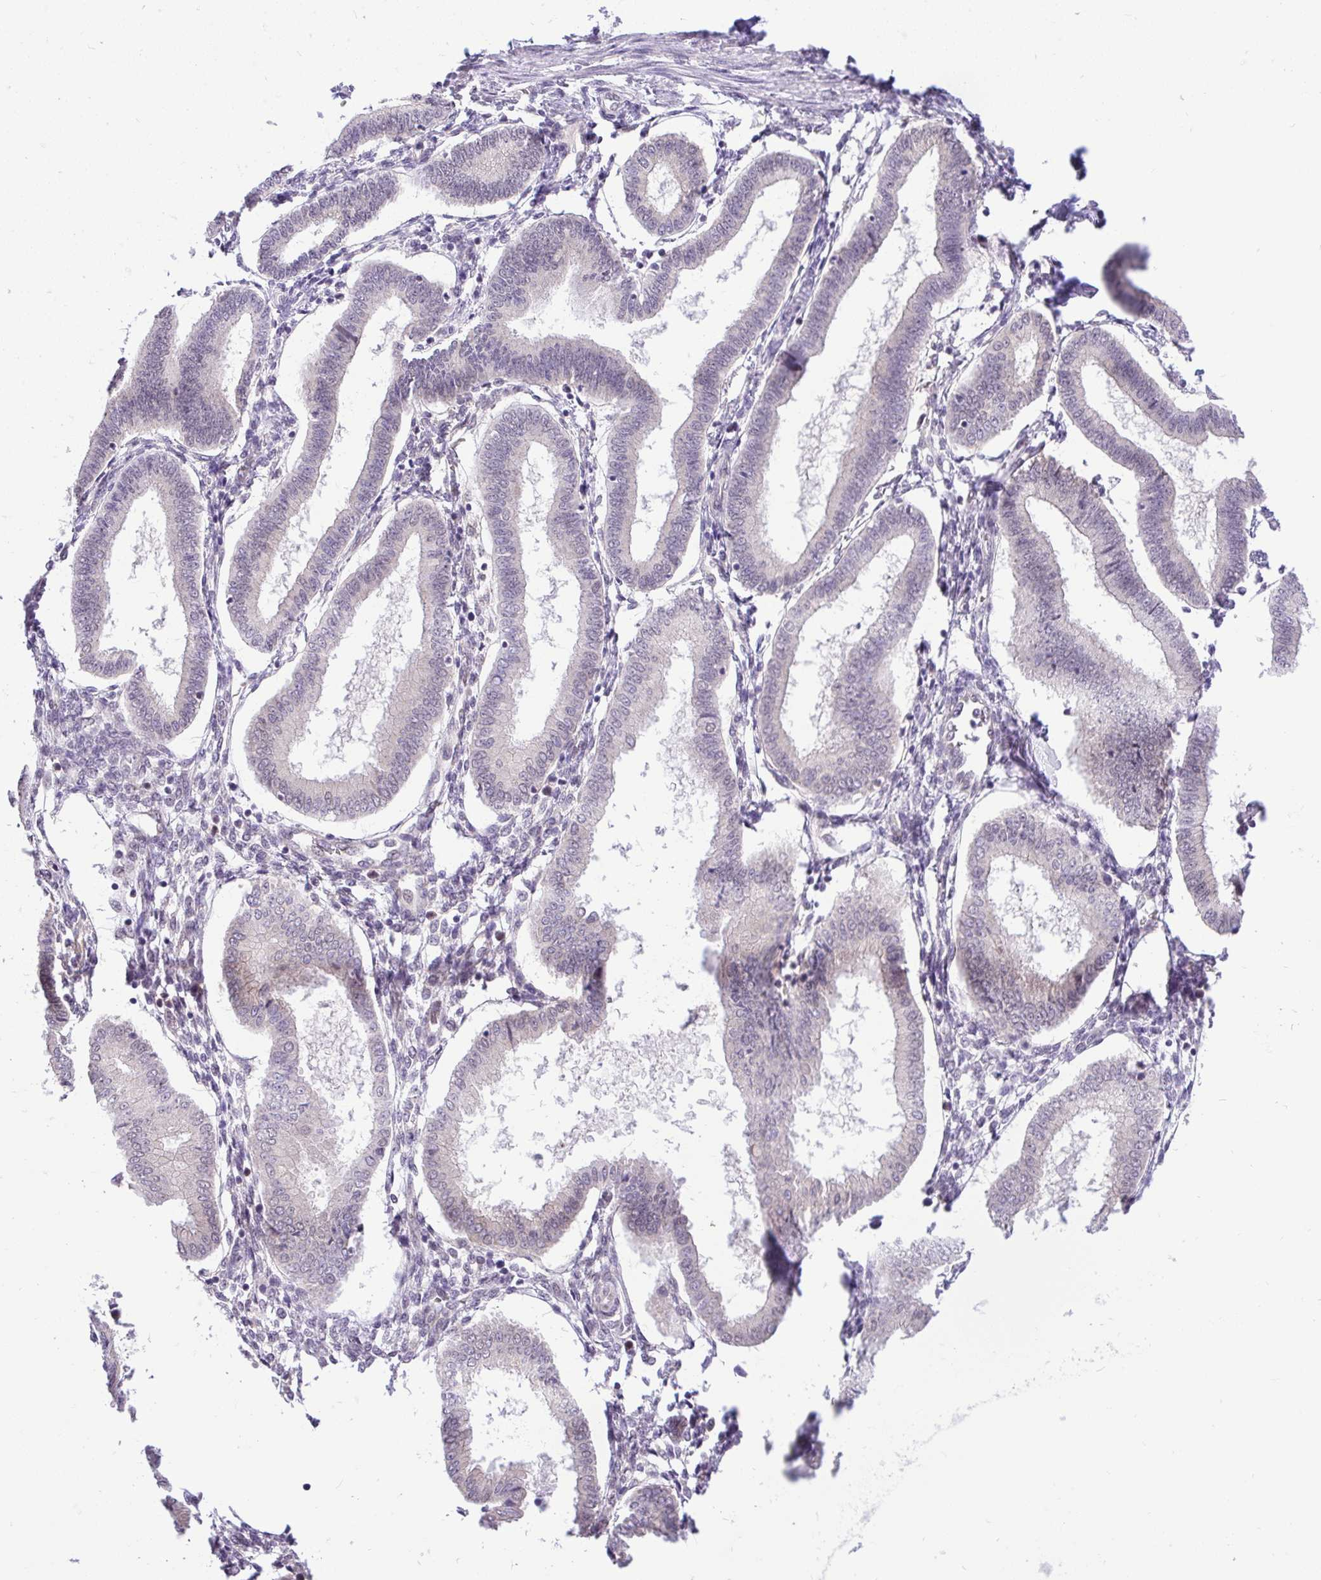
{"staining": {"intensity": "negative", "quantity": "none", "location": "none"}, "tissue": "endometrium", "cell_type": "Cells in endometrial stroma", "image_type": "normal", "snomed": [{"axis": "morphology", "description": "Normal tissue, NOS"}, {"axis": "topography", "description": "Endometrium"}], "caption": "Photomicrograph shows no protein positivity in cells in endometrial stroma of unremarkable endometrium.", "gene": "PYCR2", "patient": {"sex": "female", "age": 24}}